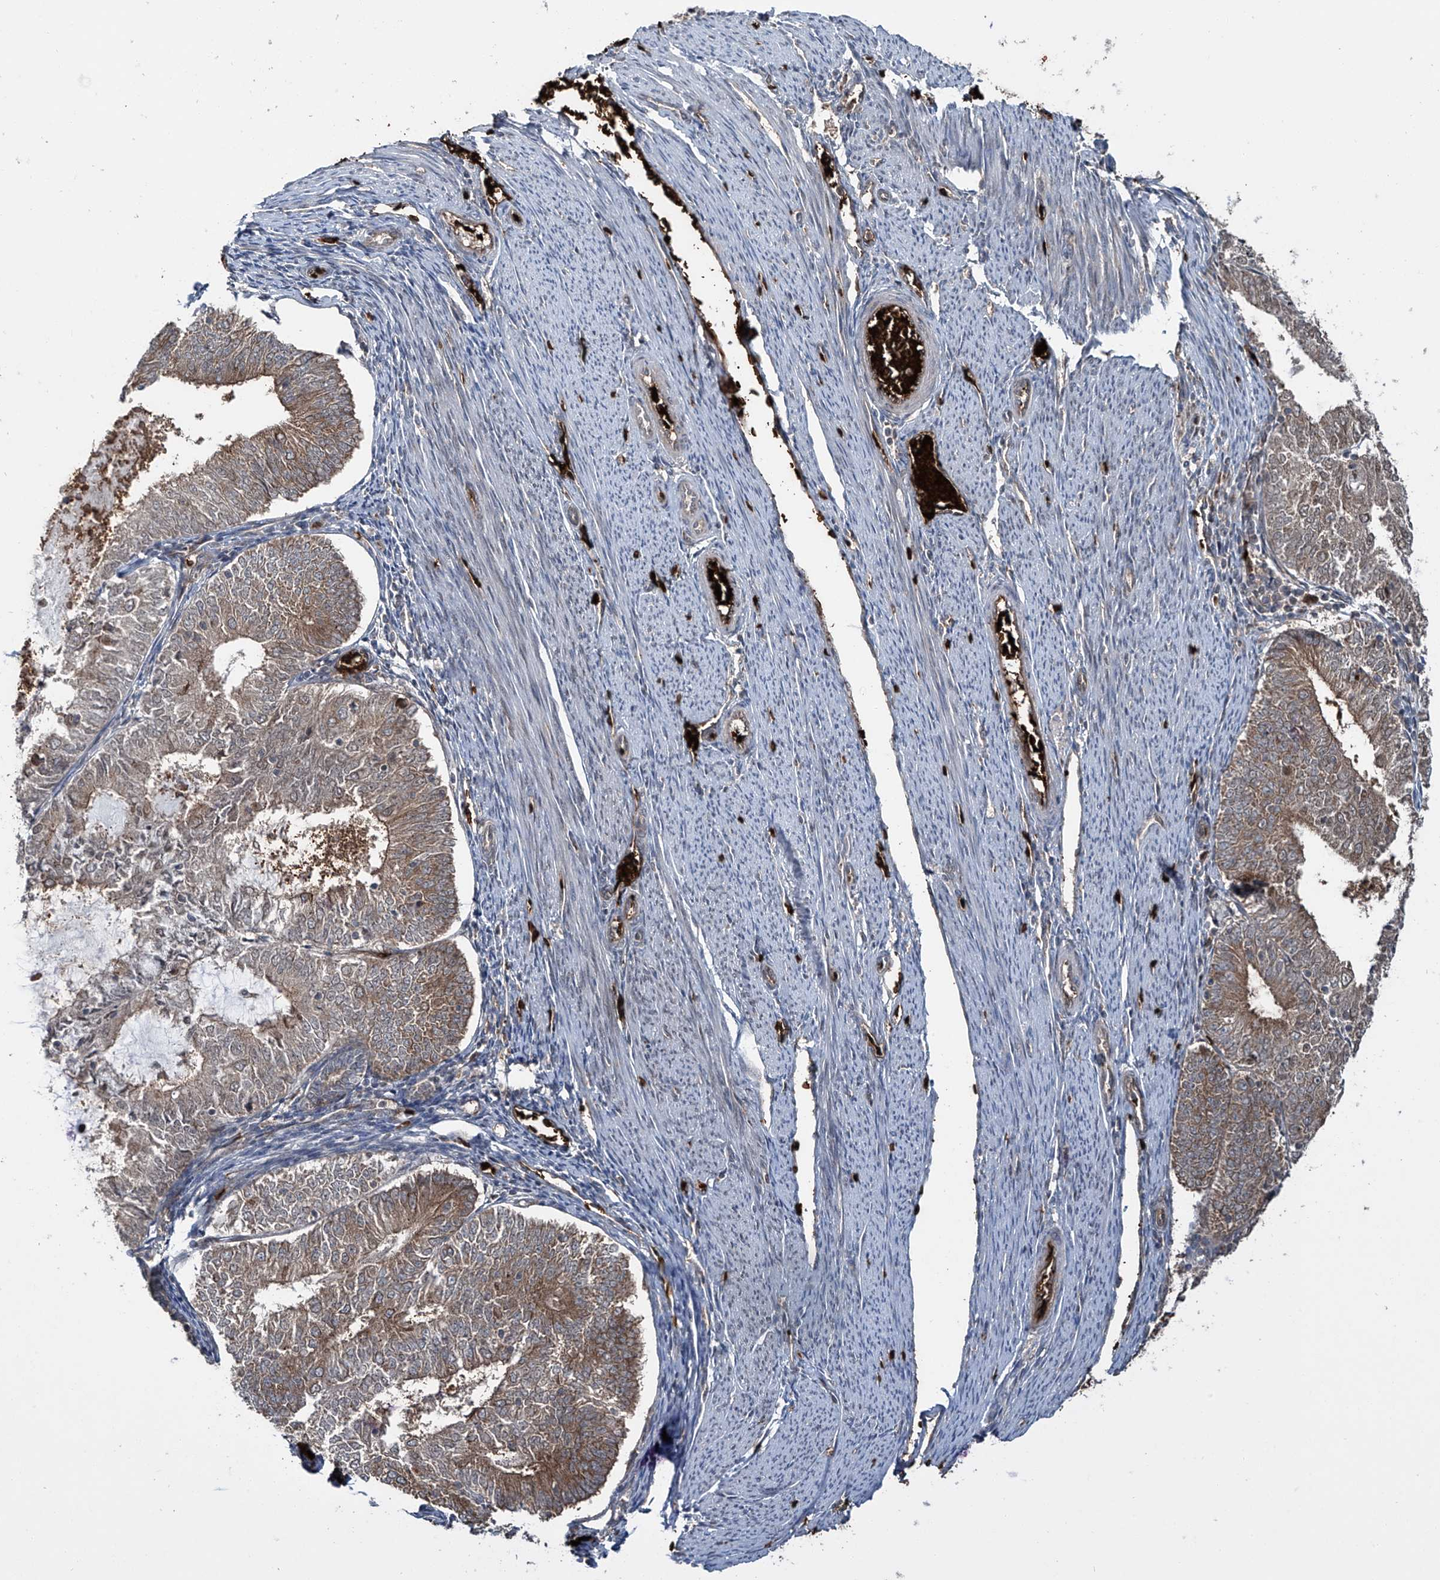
{"staining": {"intensity": "weak", "quantity": "<25%", "location": "cytoplasmic/membranous"}, "tissue": "endometrial cancer", "cell_type": "Tumor cells", "image_type": "cancer", "snomed": [{"axis": "morphology", "description": "Adenocarcinoma, NOS"}, {"axis": "topography", "description": "Endometrium"}], "caption": "Tumor cells show no significant protein expression in adenocarcinoma (endometrial).", "gene": "ZDHHC9", "patient": {"sex": "female", "age": 57}}